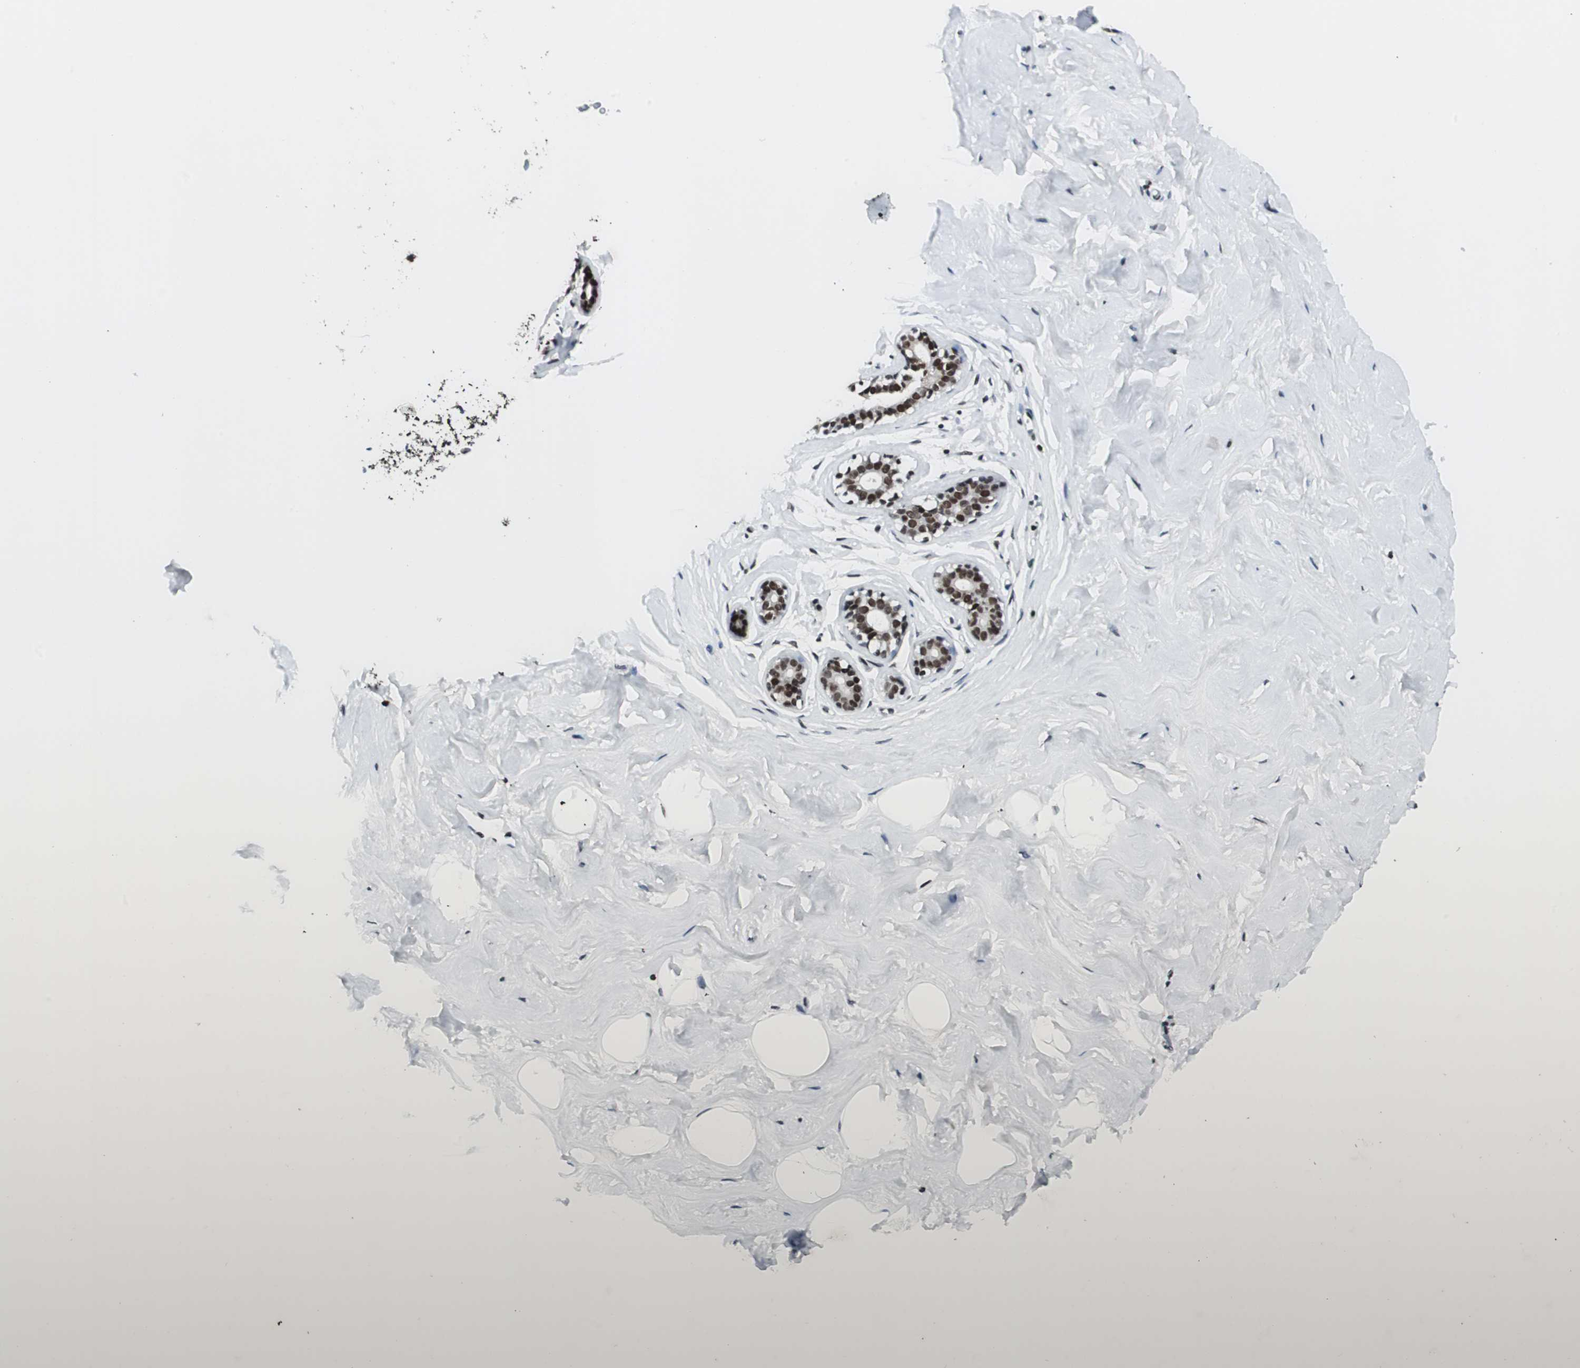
{"staining": {"intensity": "moderate", "quantity": ">75%", "location": "nuclear"}, "tissue": "breast", "cell_type": "Adipocytes", "image_type": "normal", "snomed": [{"axis": "morphology", "description": "Normal tissue, NOS"}, {"axis": "topography", "description": "Breast"}], "caption": "This is an image of immunohistochemistry staining of benign breast, which shows moderate positivity in the nuclear of adipocytes.", "gene": "RAD9A", "patient": {"sex": "female", "age": 23}}